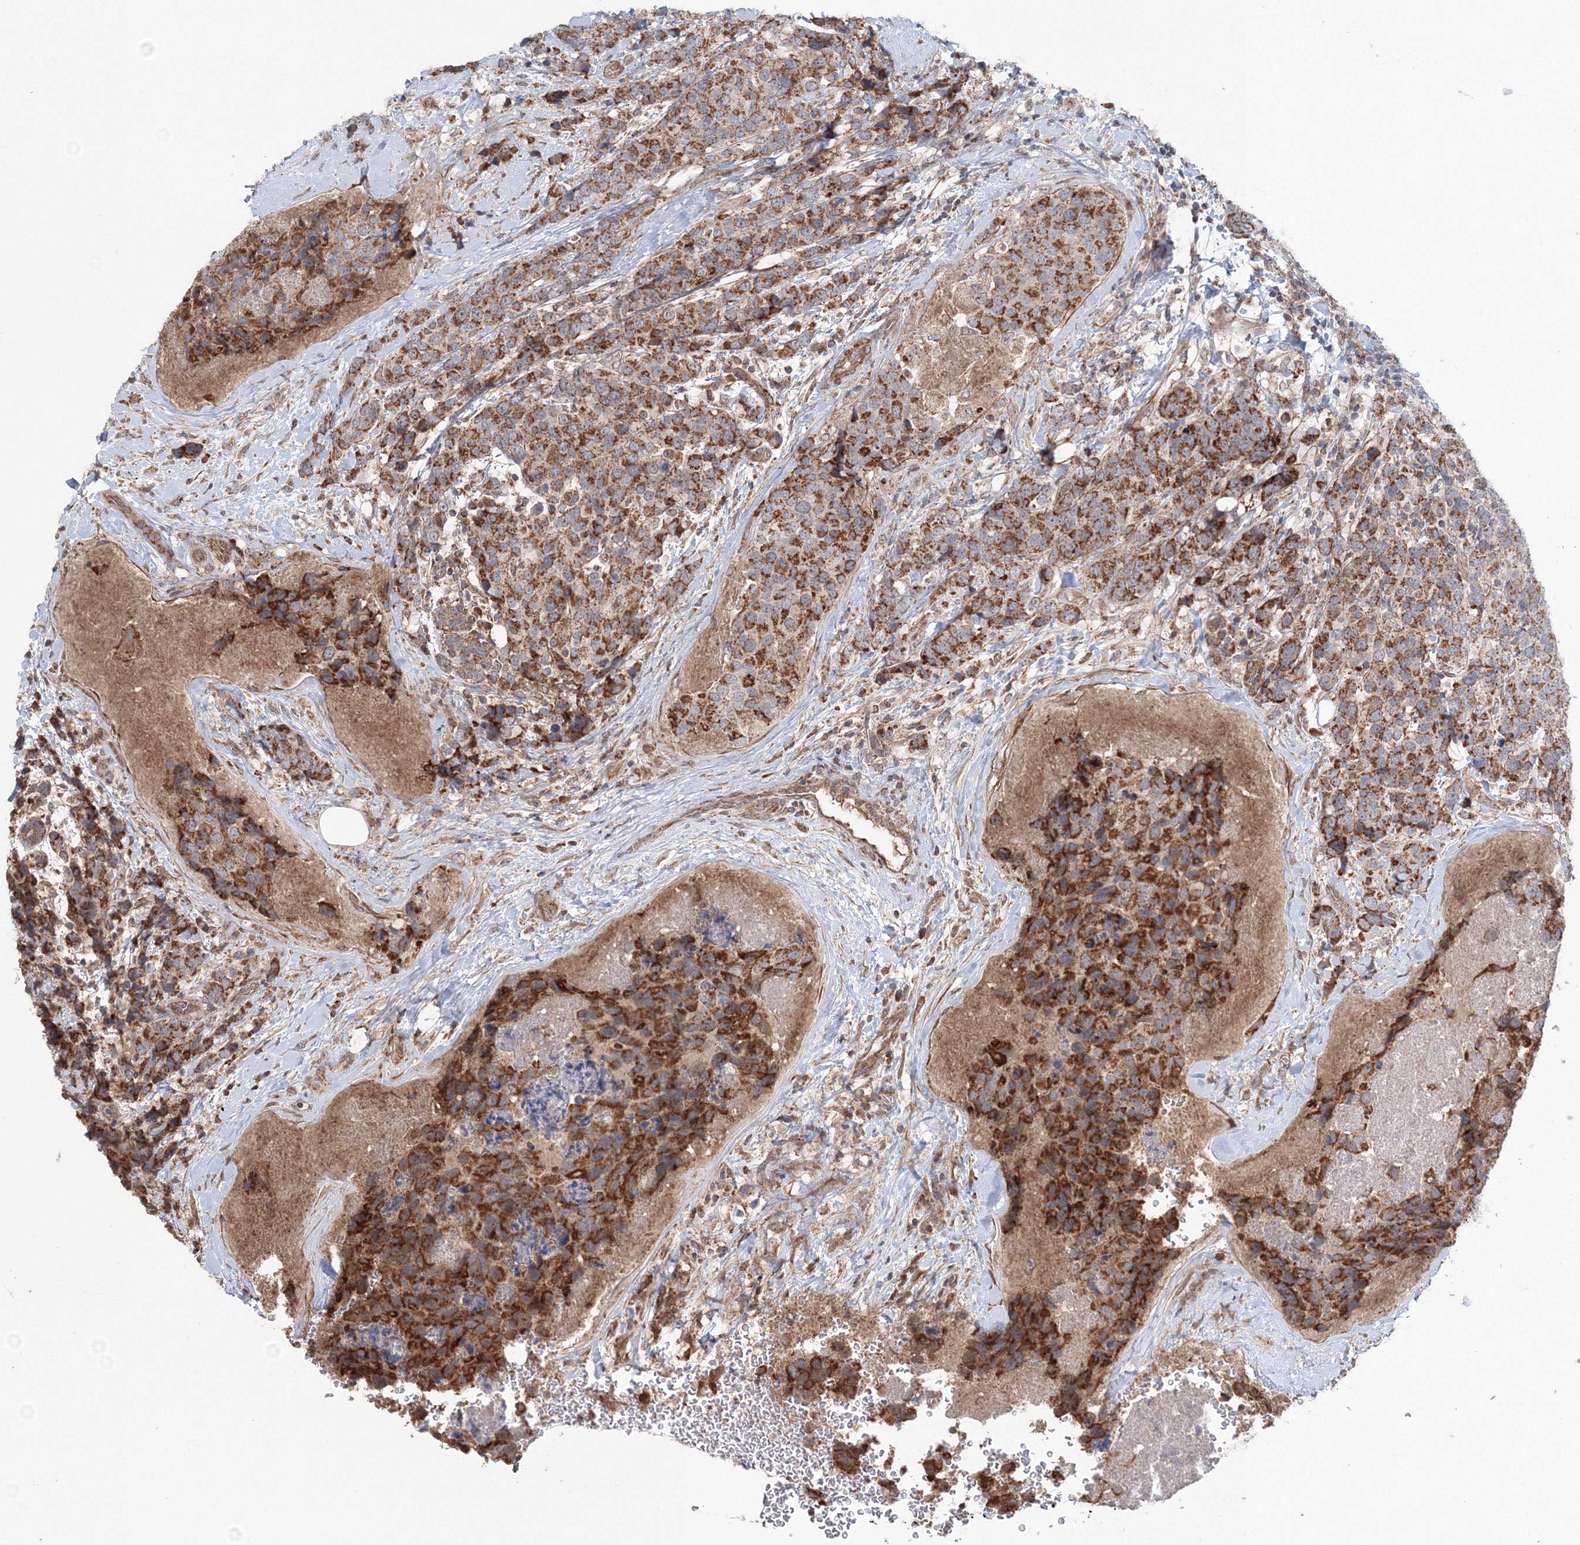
{"staining": {"intensity": "strong", "quantity": ">75%", "location": "cytoplasmic/membranous"}, "tissue": "breast cancer", "cell_type": "Tumor cells", "image_type": "cancer", "snomed": [{"axis": "morphology", "description": "Lobular carcinoma"}, {"axis": "topography", "description": "Breast"}], "caption": "Breast cancer (lobular carcinoma) tissue demonstrates strong cytoplasmic/membranous staining in approximately >75% of tumor cells, visualized by immunohistochemistry.", "gene": "NOA1", "patient": {"sex": "female", "age": 59}}